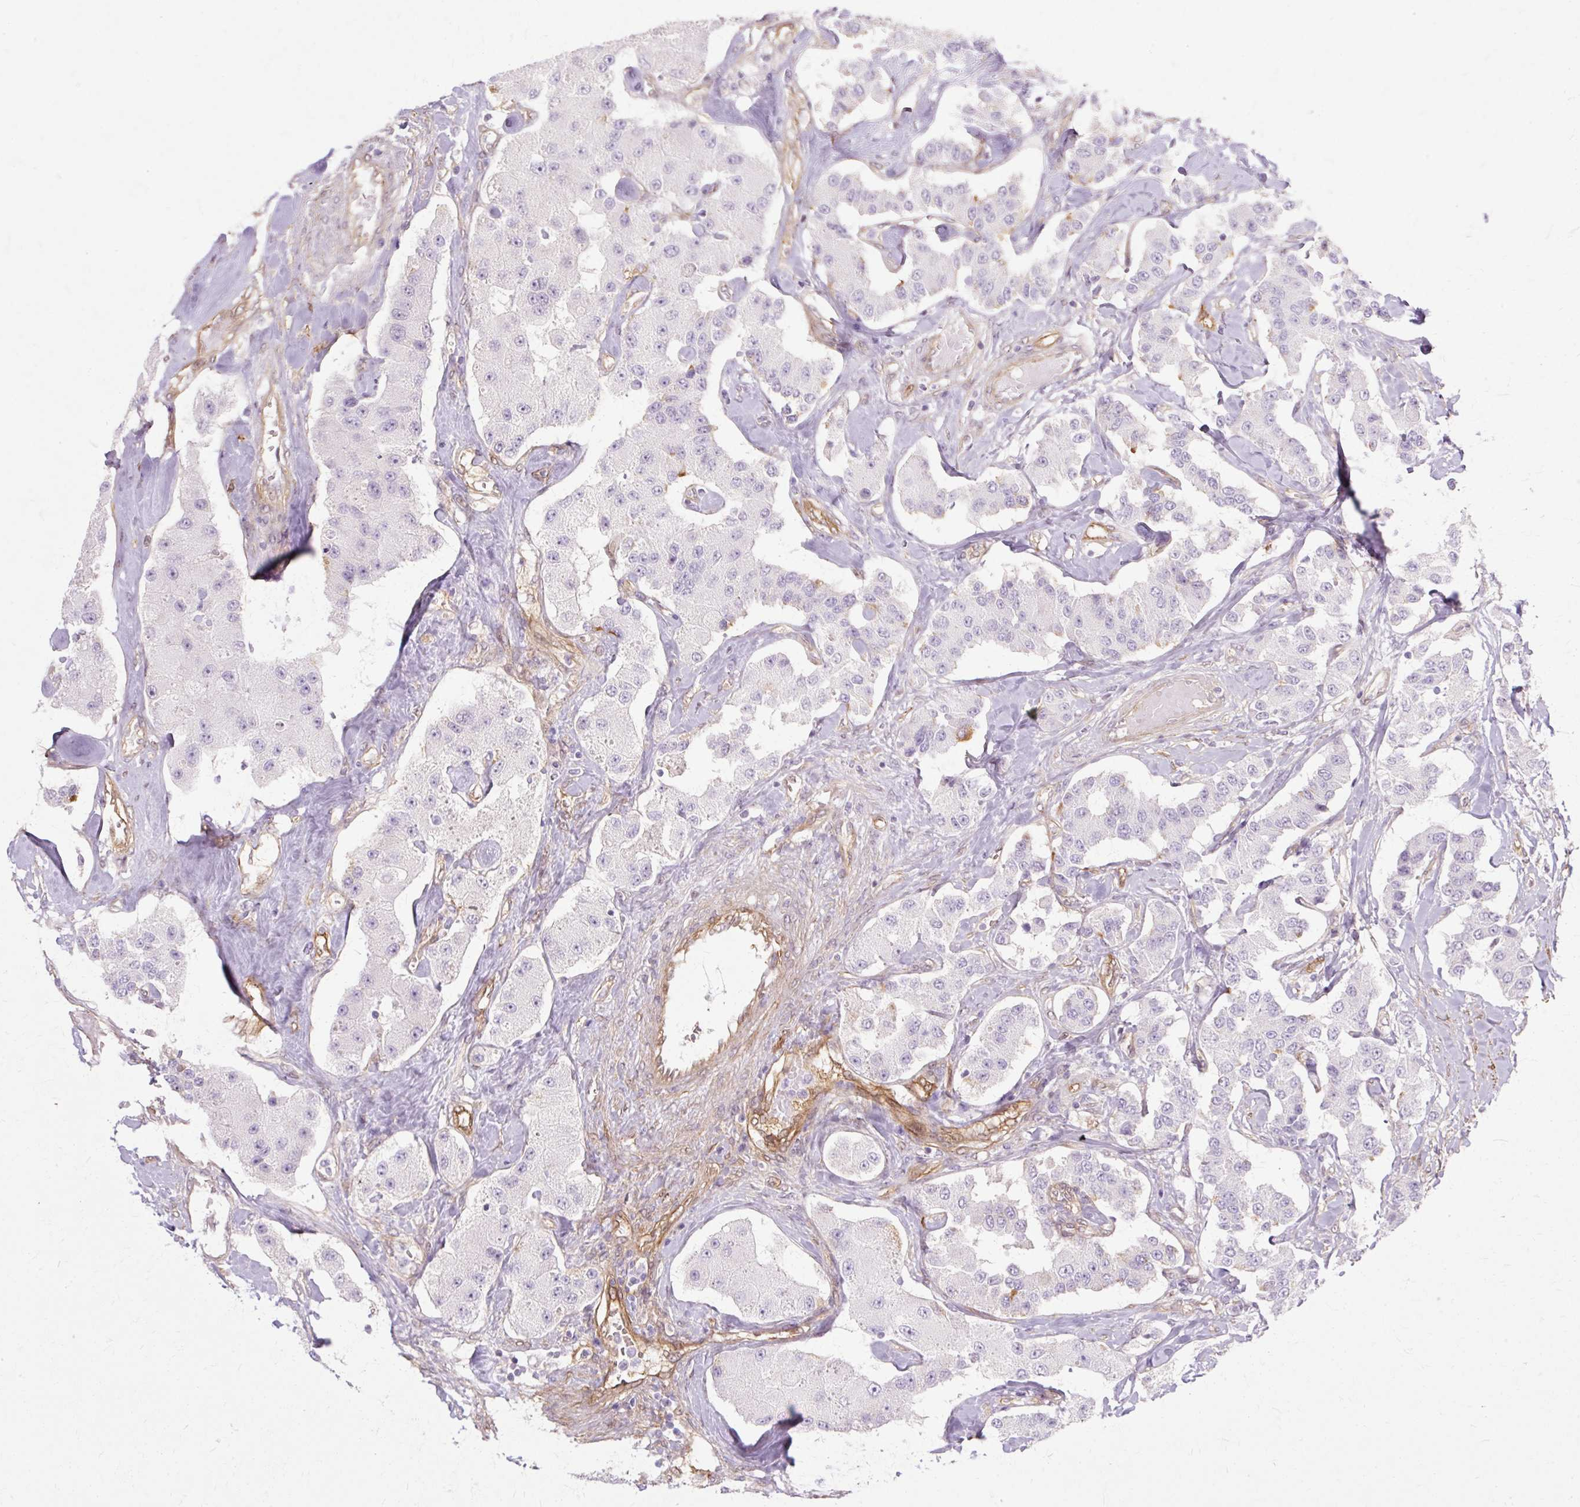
{"staining": {"intensity": "negative", "quantity": "none", "location": "none"}, "tissue": "carcinoid", "cell_type": "Tumor cells", "image_type": "cancer", "snomed": [{"axis": "morphology", "description": "Carcinoid, malignant, NOS"}, {"axis": "topography", "description": "Pancreas"}], "caption": "This is an immunohistochemistry photomicrograph of human carcinoid. There is no expression in tumor cells.", "gene": "CNN3", "patient": {"sex": "male", "age": 41}}